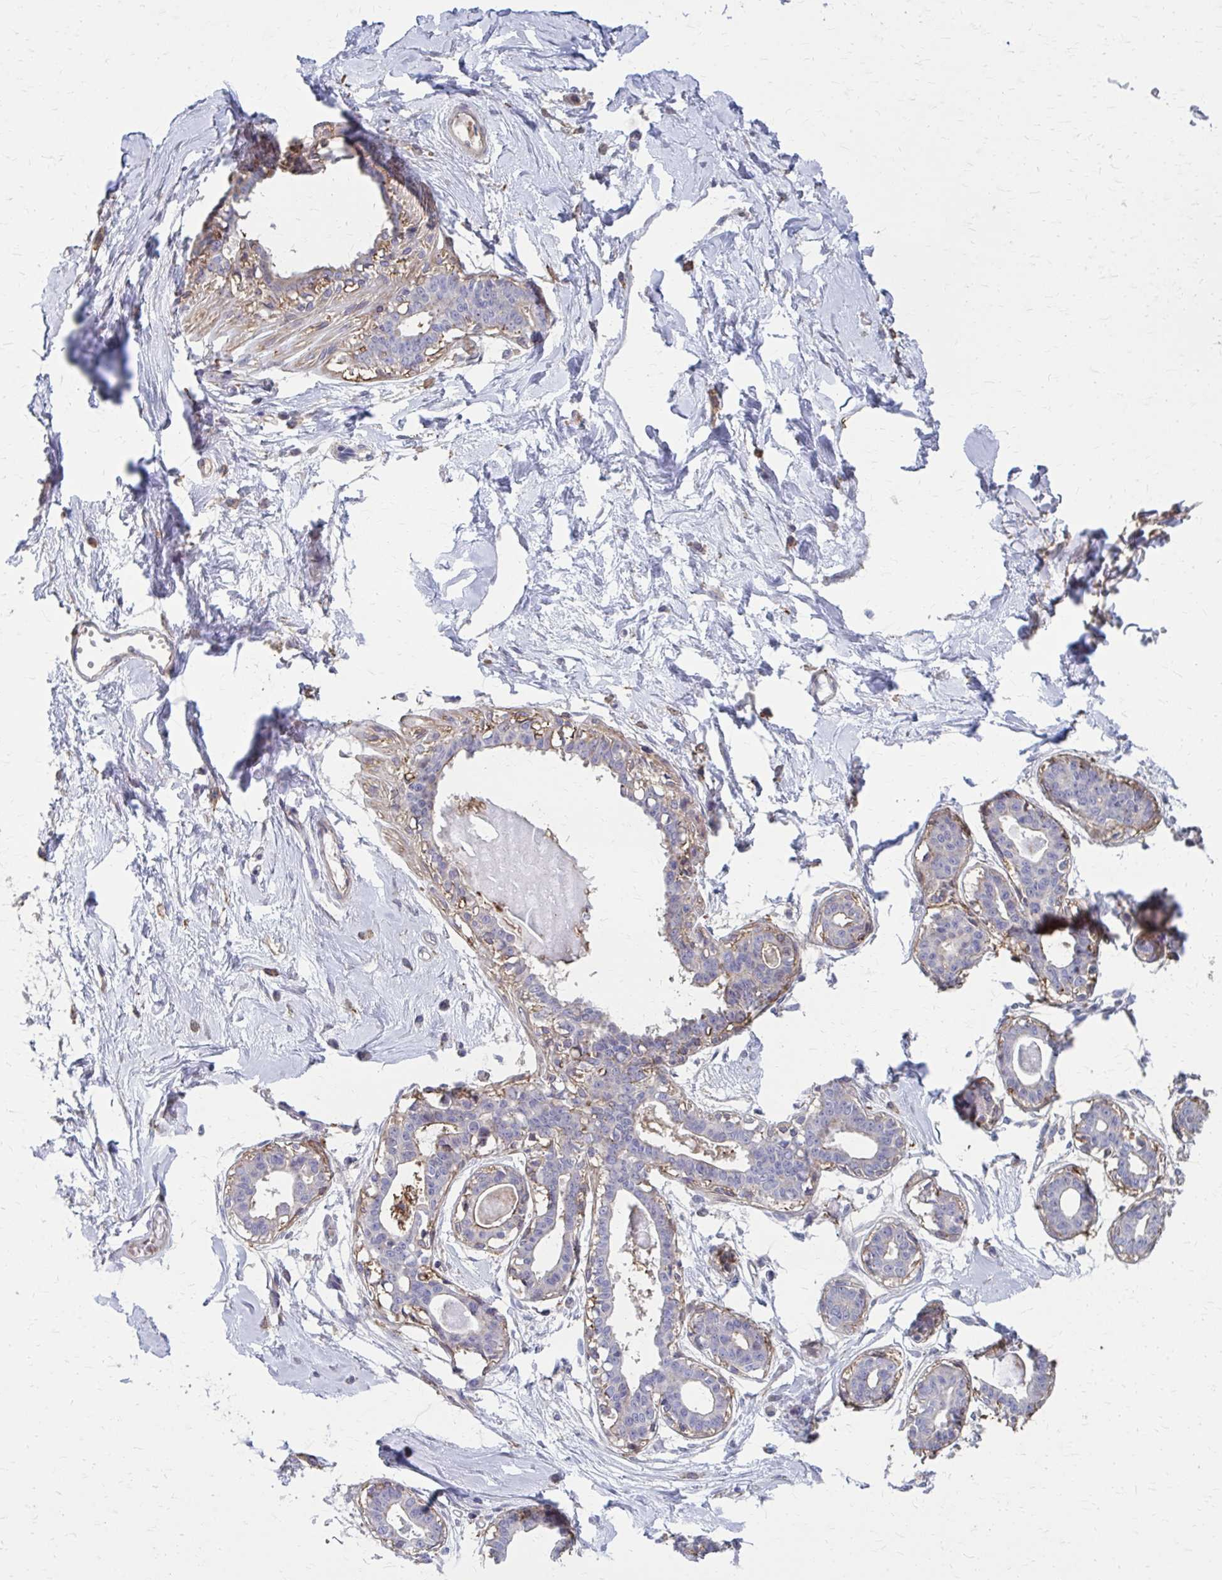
{"staining": {"intensity": "negative", "quantity": "none", "location": "none"}, "tissue": "breast", "cell_type": "Adipocytes", "image_type": "normal", "snomed": [{"axis": "morphology", "description": "Normal tissue, NOS"}, {"axis": "topography", "description": "Breast"}], "caption": "IHC micrograph of benign human breast stained for a protein (brown), which exhibits no expression in adipocytes.", "gene": "MMP14", "patient": {"sex": "female", "age": 45}}